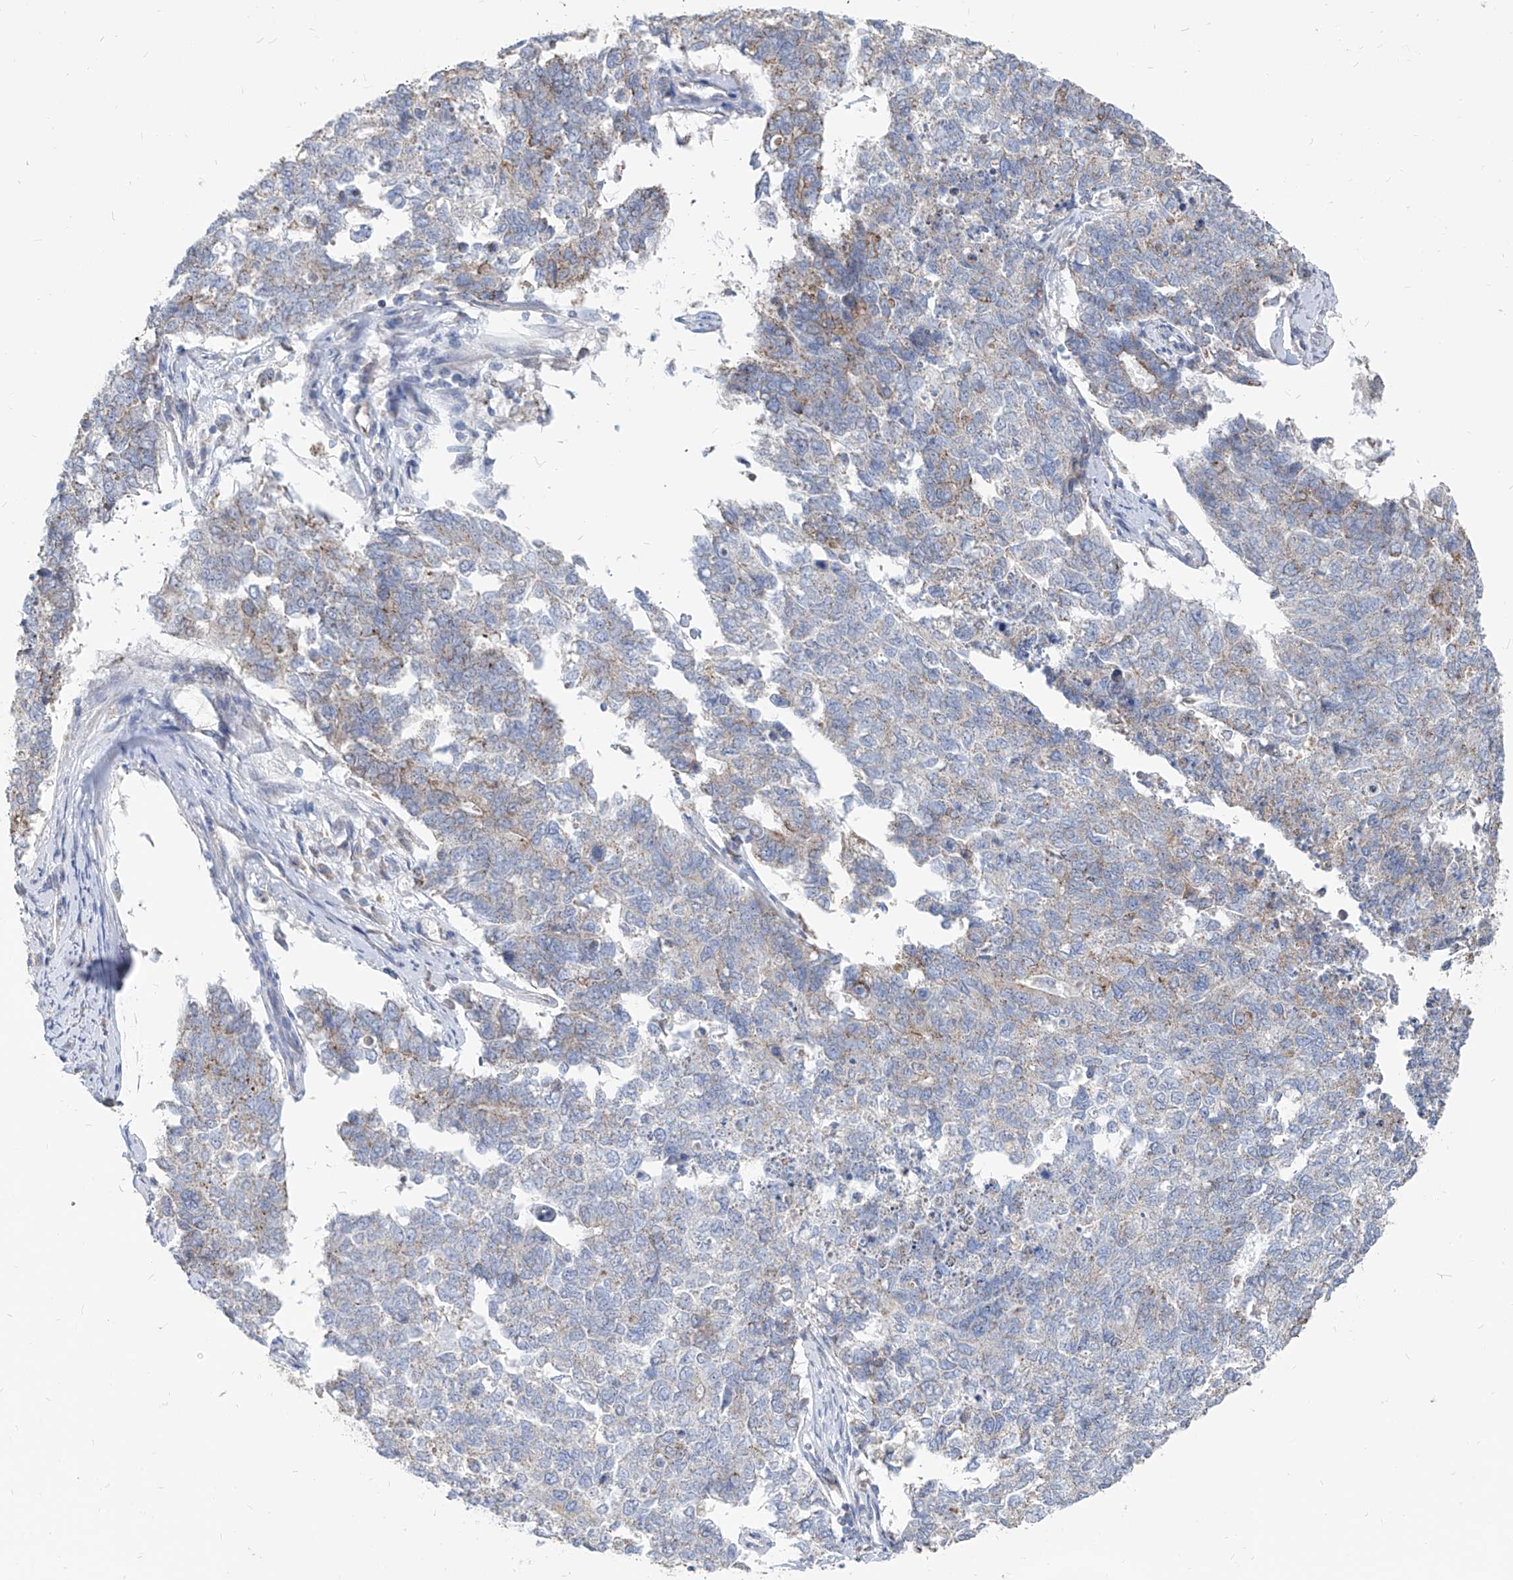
{"staining": {"intensity": "weak", "quantity": "<25%", "location": "cytoplasmic/membranous"}, "tissue": "cervical cancer", "cell_type": "Tumor cells", "image_type": "cancer", "snomed": [{"axis": "morphology", "description": "Squamous cell carcinoma, NOS"}, {"axis": "topography", "description": "Cervix"}], "caption": "A histopathology image of cervical cancer (squamous cell carcinoma) stained for a protein shows no brown staining in tumor cells.", "gene": "AGPS", "patient": {"sex": "female", "age": 63}}